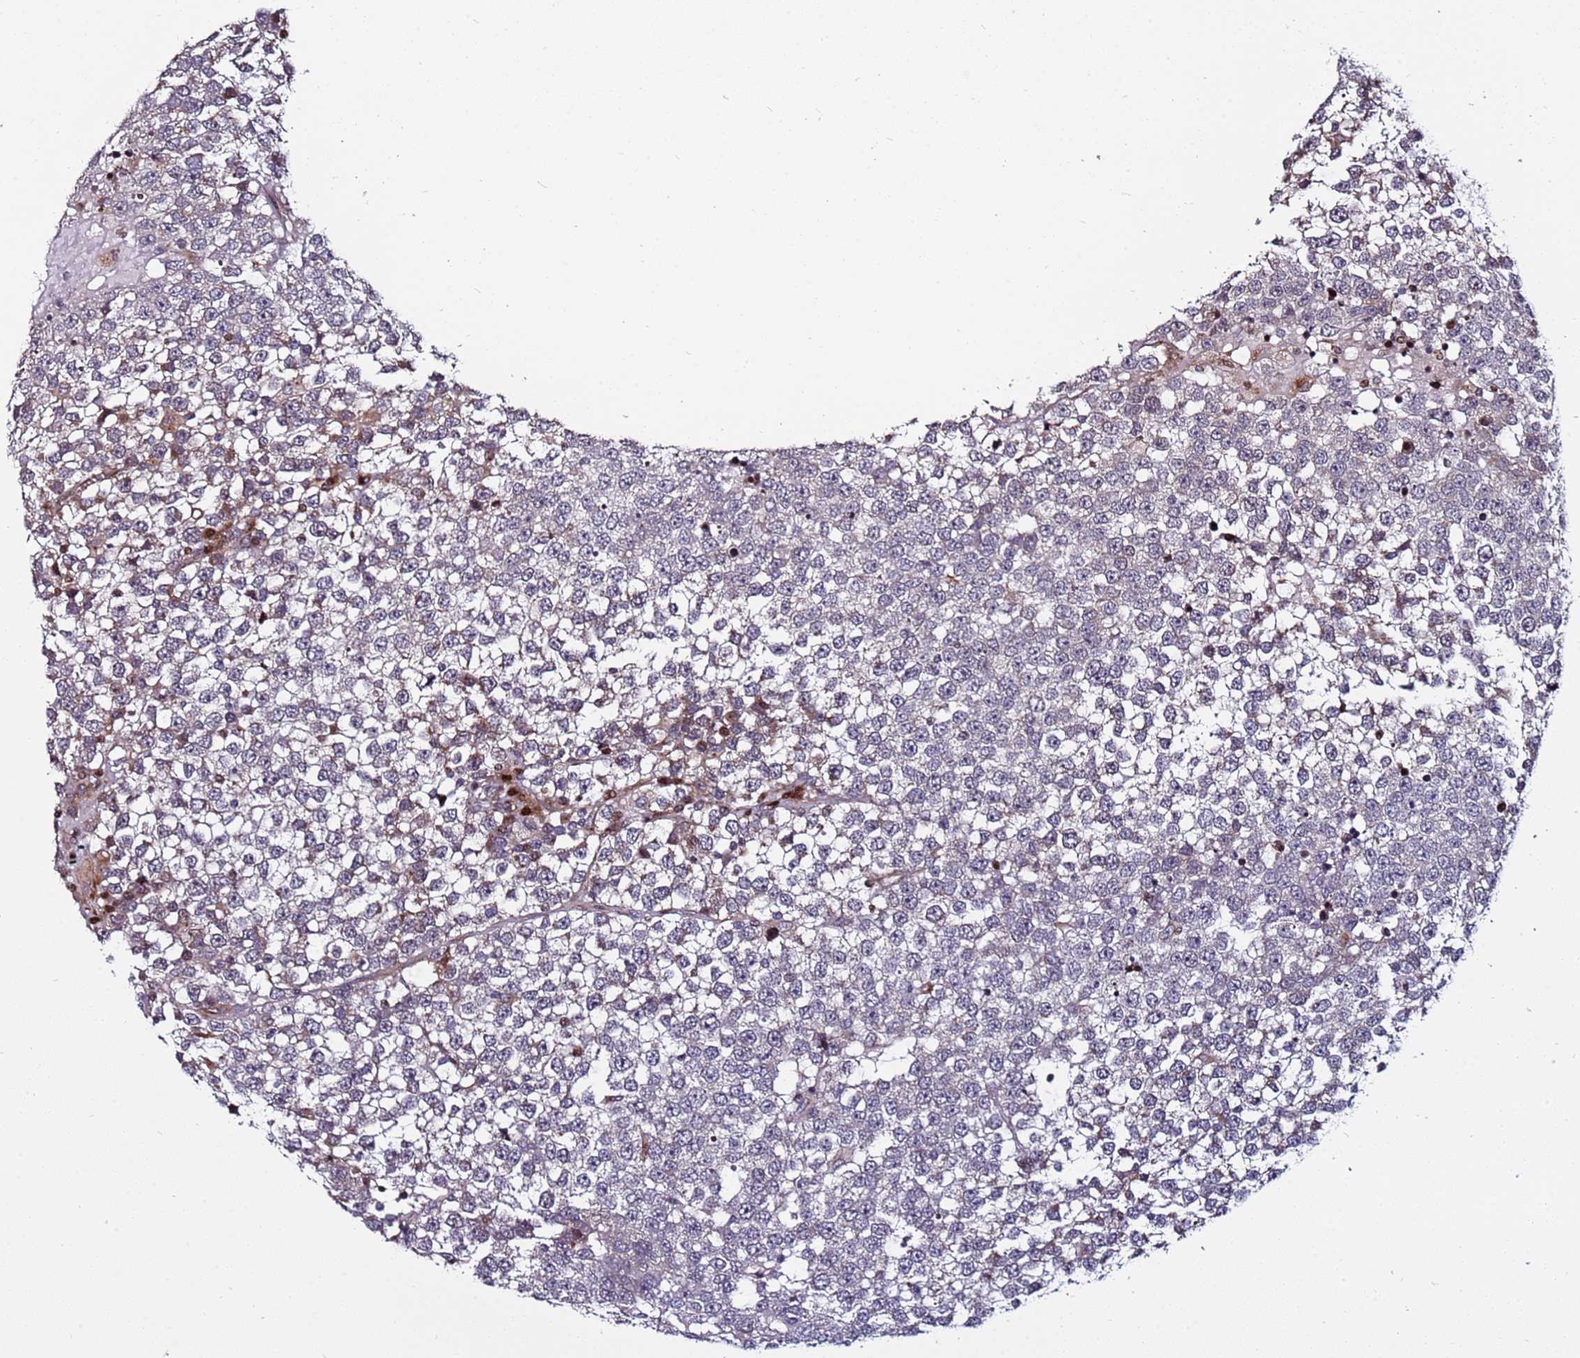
{"staining": {"intensity": "negative", "quantity": "none", "location": "none"}, "tissue": "testis cancer", "cell_type": "Tumor cells", "image_type": "cancer", "snomed": [{"axis": "morphology", "description": "Seminoma, NOS"}, {"axis": "topography", "description": "Testis"}], "caption": "IHC micrograph of testis cancer stained for a protein (brown), which reveals no staining in tumor cells.", "gene": "WBP11", "patient": {"sex": "male", "age": 65}}